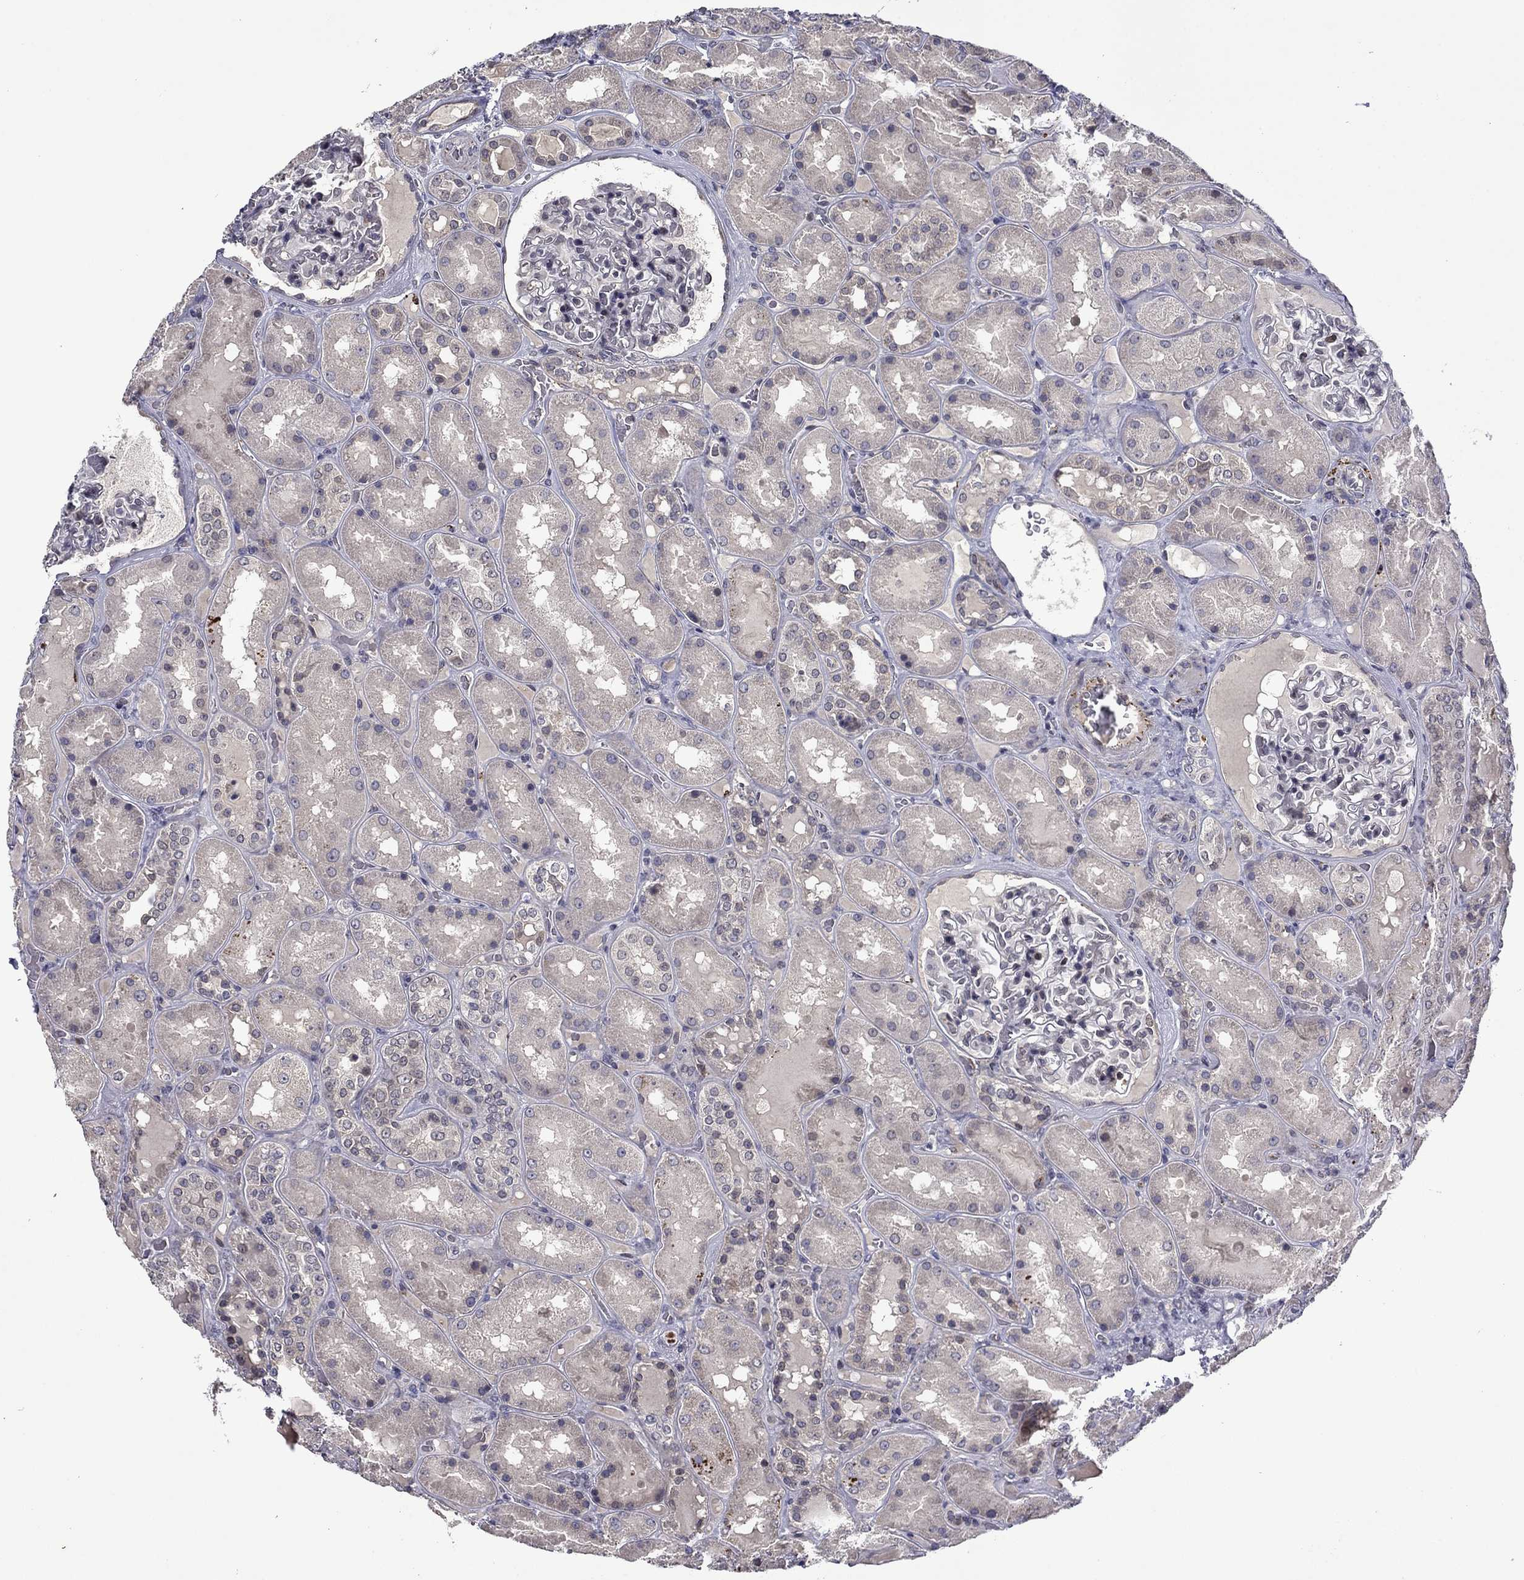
{"staining": {"intensity": "negative", "quantity": "none", "location": "none"}, "tissue": "kidney", "cell_type": "Cells in glomeruli", "image_type": "normal", "snomed": [{"axis": "morphology", "description": "Normal tissue, NOS"}, {"axis": "topography", "description": "Kidney"}], "caption": "Immunohistochemistry (IHC) photomicrograph of benign kidney: human kidney stained with DAB (3,3'-diaminobenzidine) exhibits no significant protein staining in cells in glomeruli.", "gene": "SLITRK1", "patient": {"sex": "male", "age": 73}}